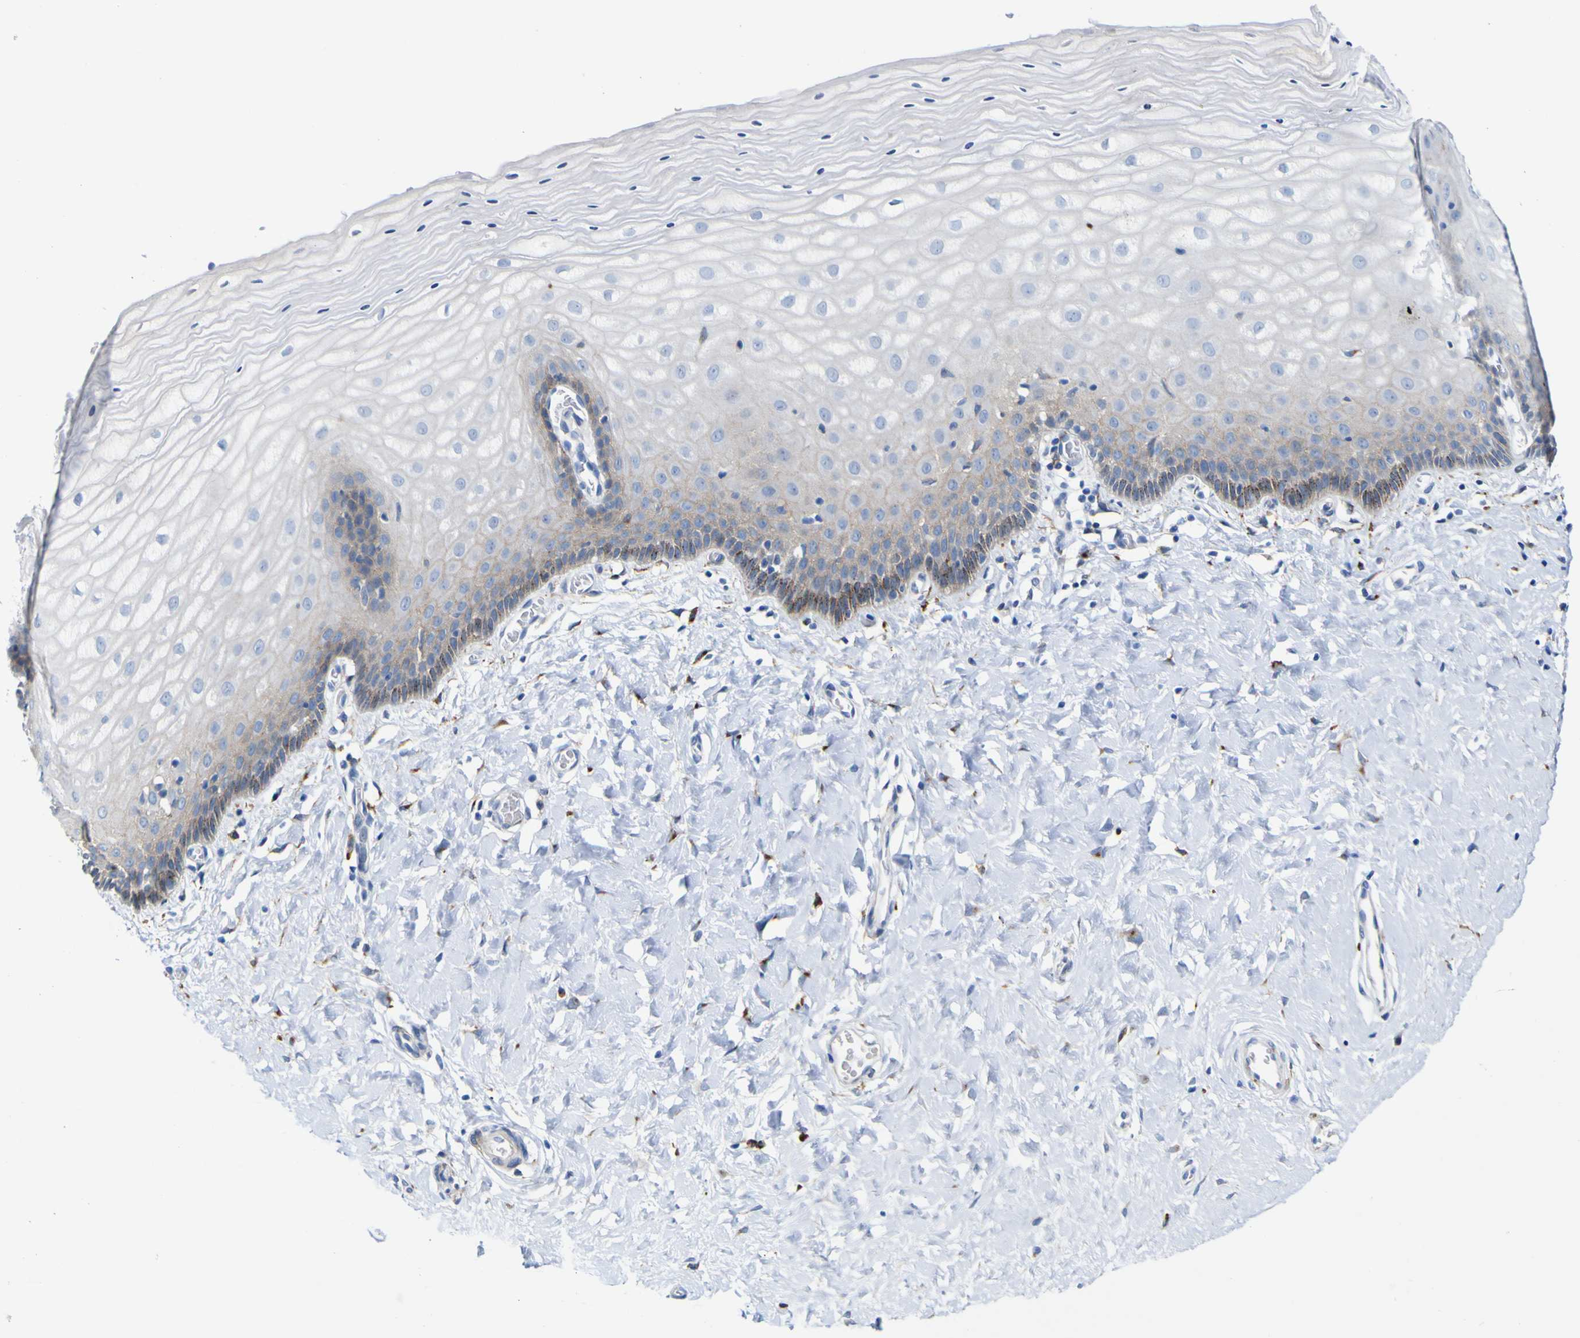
{"staining": {"intensity": "strong", "quantity": "25%-75%", "location": "cytoplasmic/membranous"}, "tissue": "cervix", "cell_type": "Glandular cells", "image_type": "normal", "snomed": [{"axis": "morphology", "description": "Normal tissue, NOS"}, {"axis": "topography", "description": "Cervix"}], "caption": "Immunohistochemical staining of normal cervix exhibits strong cytoplasmic/membranous protein expression in about 25%-75% of glandular cells.", "gene": "PTPRF", "patient": {"sex": "female", "age": 55}}